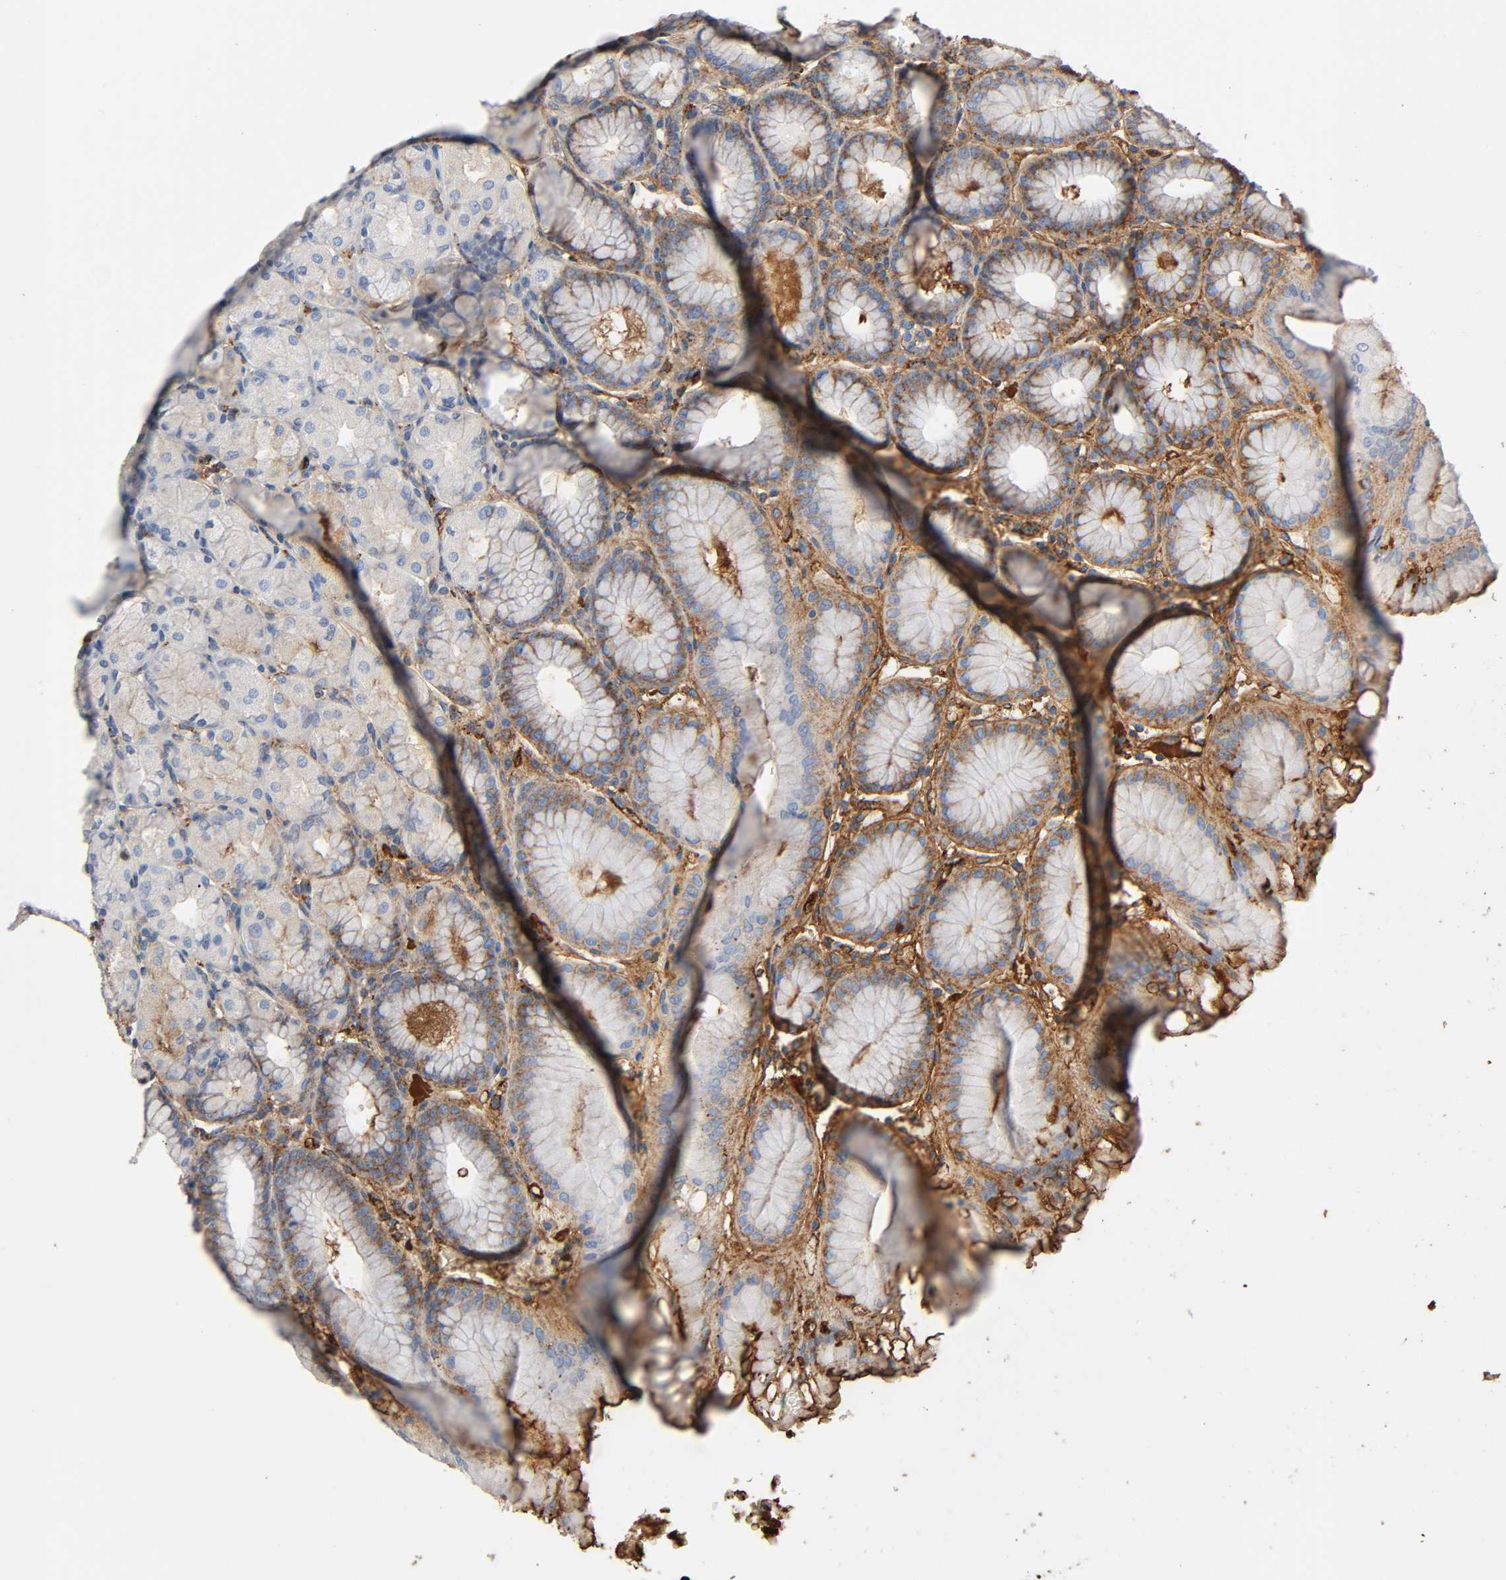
{"staining": {"intensity": "moderate", "quantity": "25%-75%", "location": "cytoplasmic/membranous"}, "tissue": "stomach", "cell_type": "Glandular cells", "image_type": "normal", "snomed": [{"axis": "morphology", "description": "Normal tissue, NOS"}, {"axis": "topography", "description": "Stomach, upper"}, {"axis": "topography", "description": "Stomach"}], "caption": "Protein expression analysis of unremarkable stomach displays moderate cytoplasmic/membranous staining in about 25%-75% of glandular cells. (DAB IHC, brown staining for protein, blue staining for nuclei).", "gene": "C3", "patient": {"sex": "male", "age": 76}}